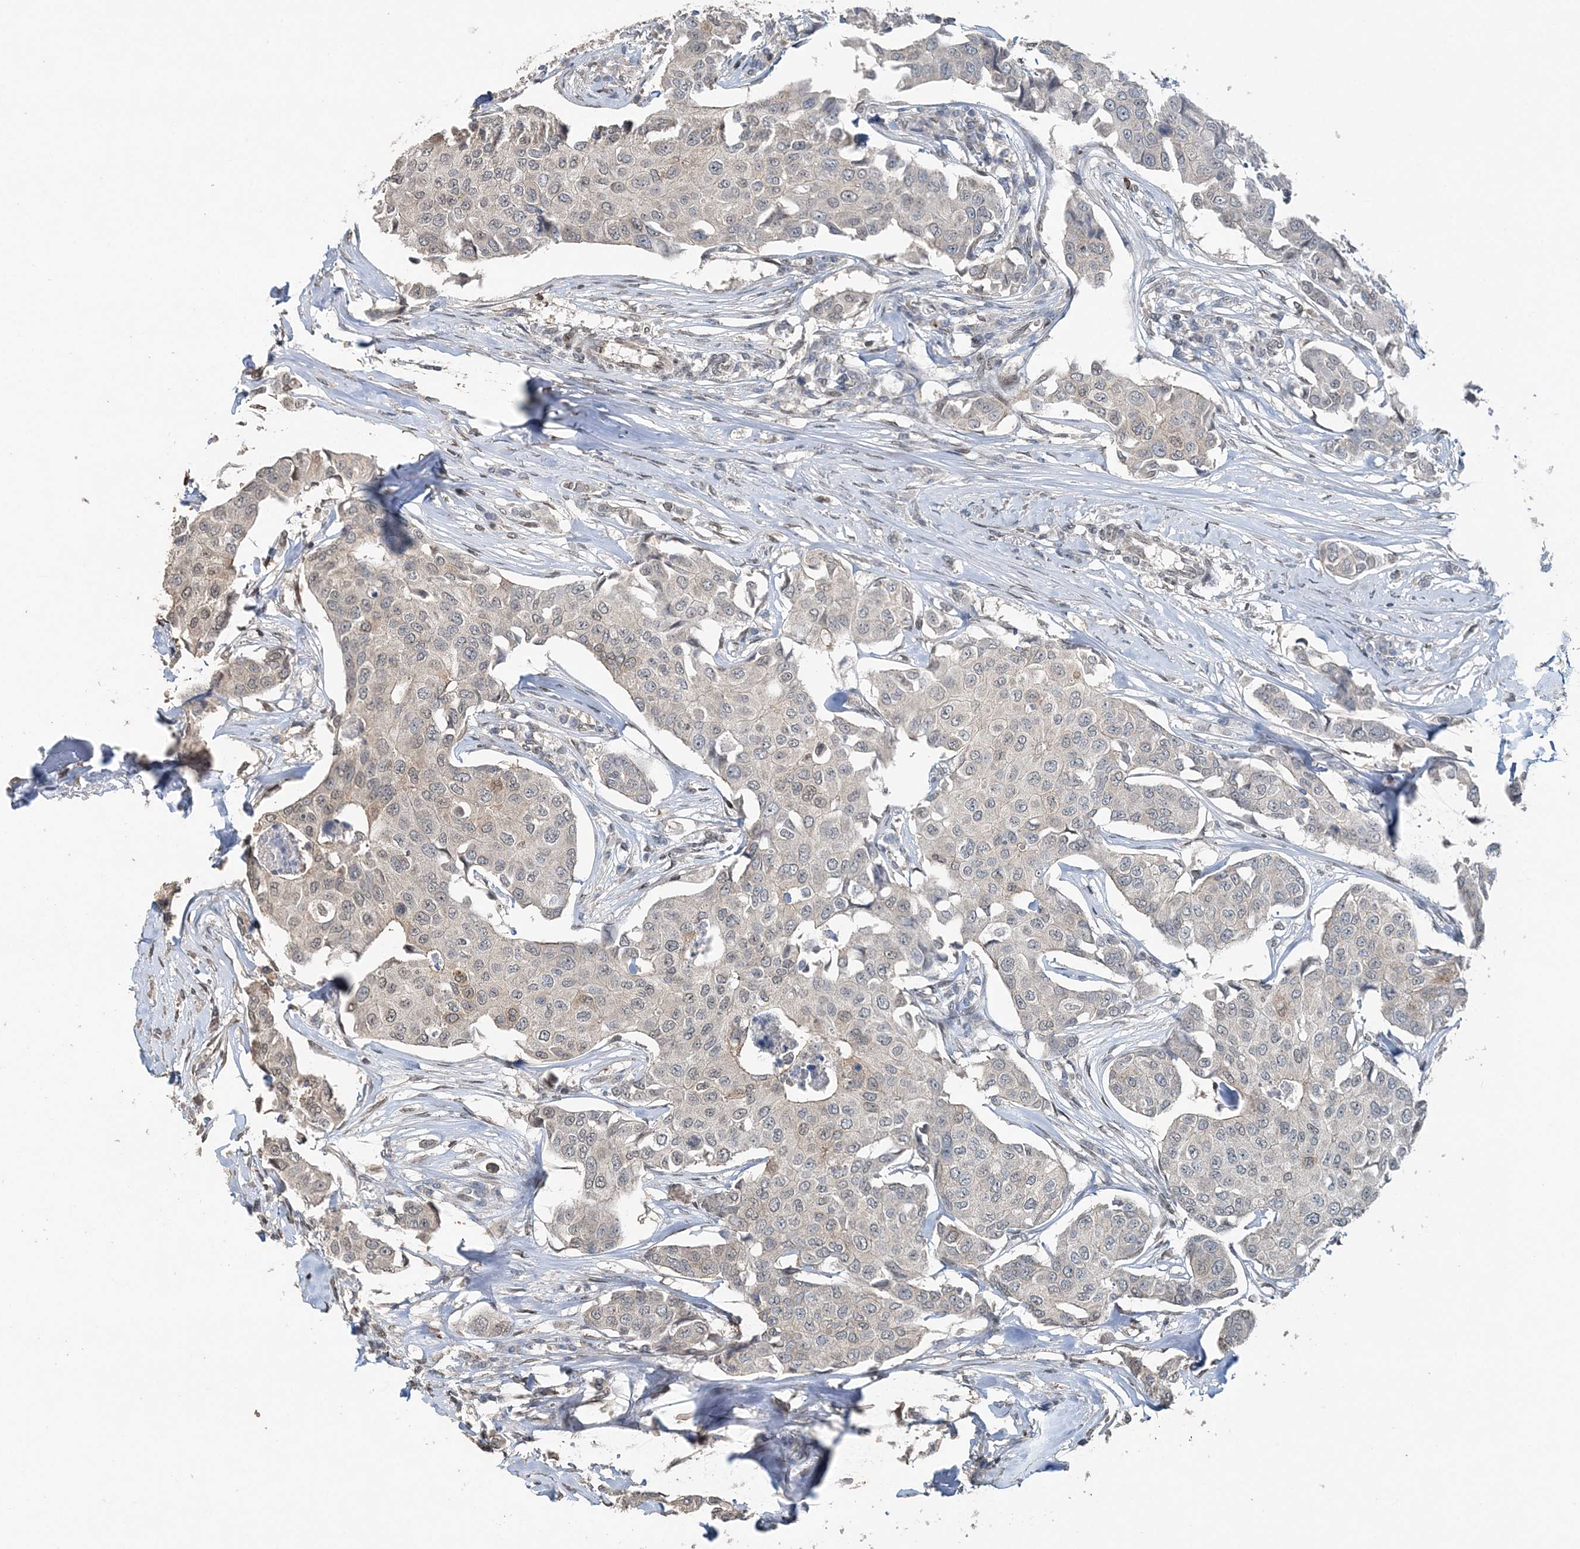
{"staining": {"intensity": "negative", "quantity": "none", "location": "none"}, "tissue": "breast cancer", "cell_type": "Tumor cells", "image_type": "cancer", "snomed": [{"axis": "morphology", "description": "Duct carcinoma"}, {"axis": "topography", "description": "Breast"}], "caption": "This is an immunohistochemistry (IHC) photomicrograph of breast cancer (intraductal carcinoma). There is no staining in tumor cells.", "gene": "FAM110A", "patient": {"sex": "female", "age": 80}}